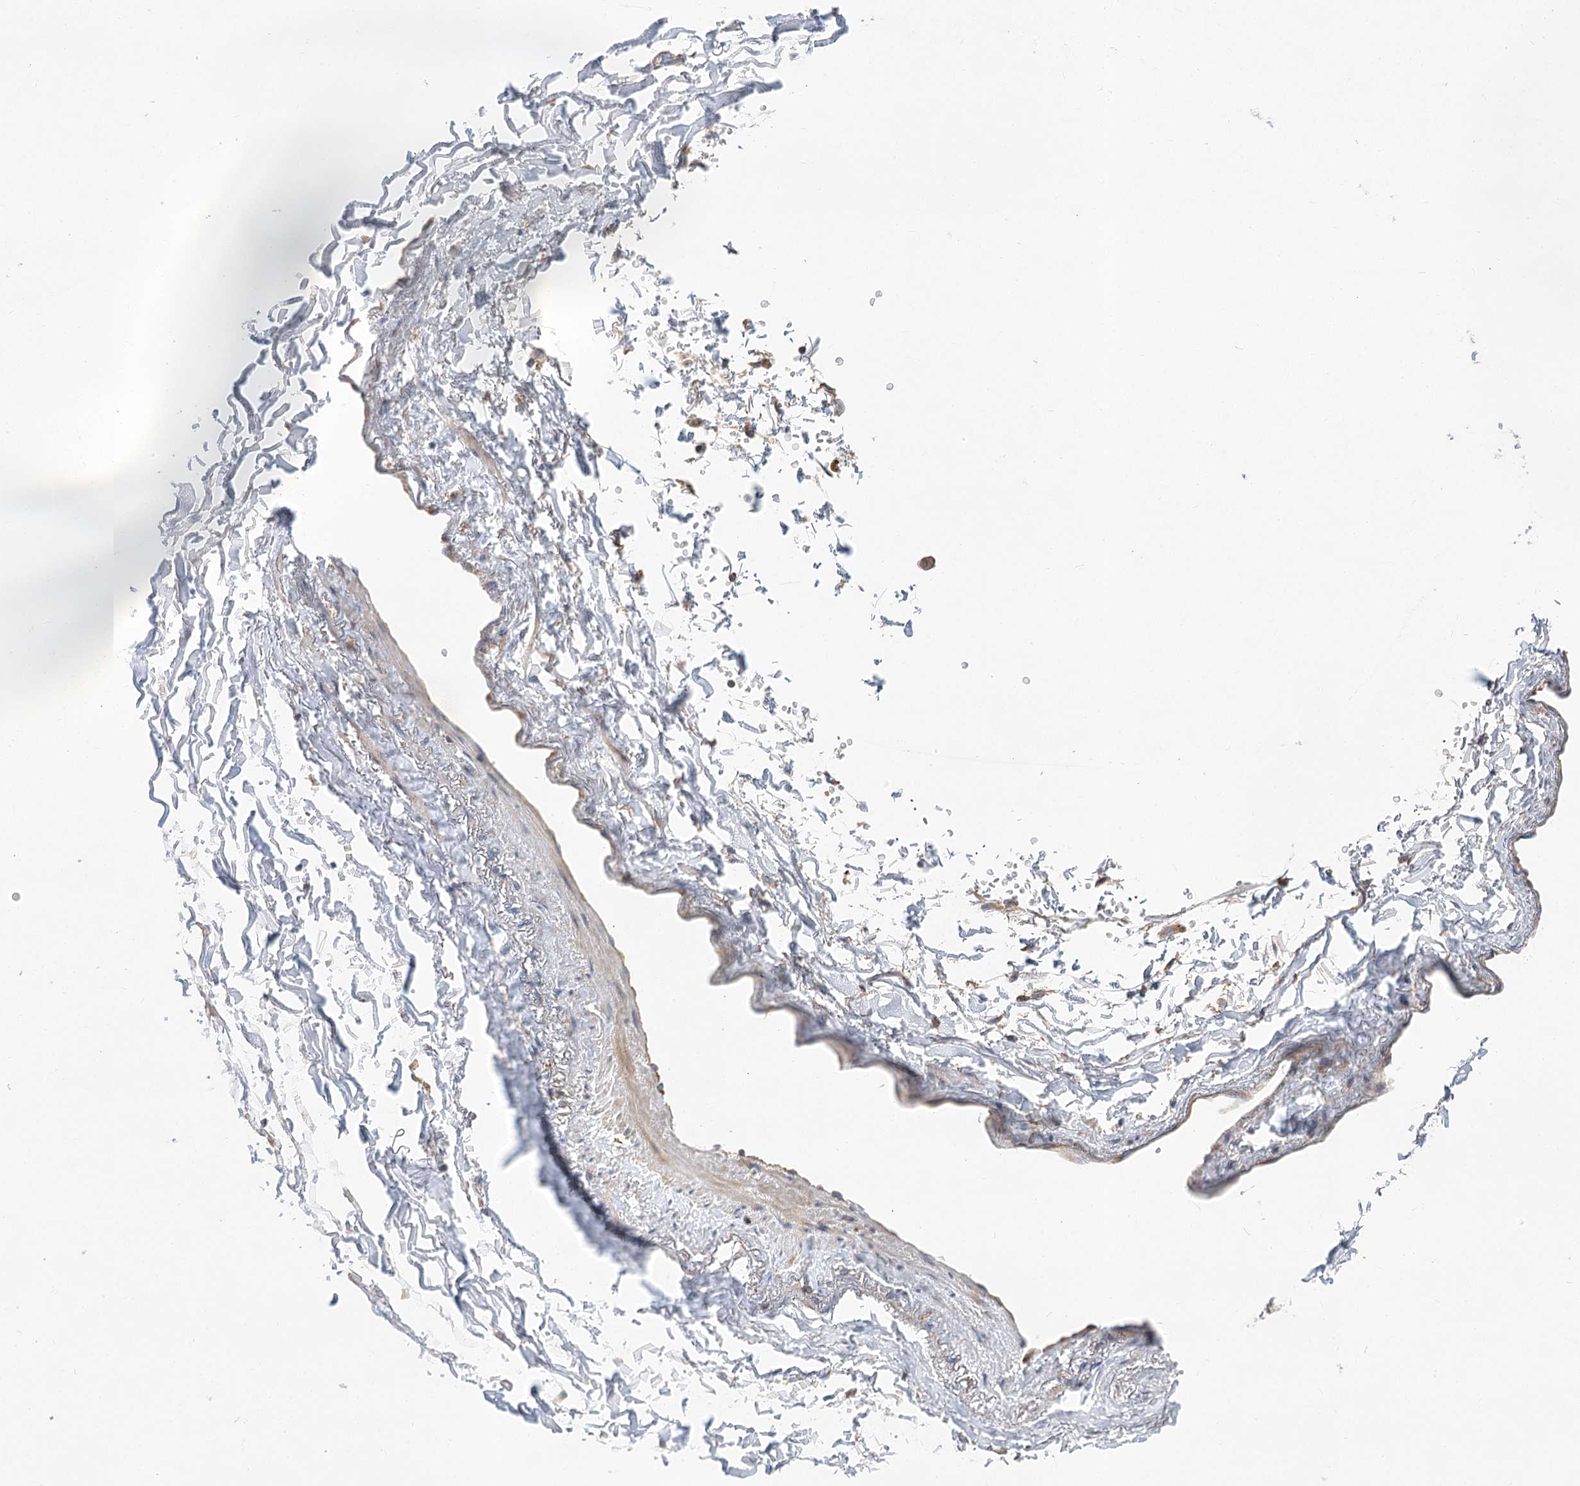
{"staining": {"intensity": "negative", "quantity": "none", "location": "none"}, "tissue": "adipose tissue", "cell_type": "Adipocytes", "image_type": "normal", "snomed": [{"axis": "morphology", "description": "Normal tissue, NOS"}, {"axis": "topography", "description": "Cartilage tissue"}, {"axis": "topography", "description": "Bronchus"}], "caption": "Adipocytes show no significant staining in normal adipose tissue. The staining was performed using DAB (3,3'-diaminobenzidine) to visualize the protein expression in brown, while the nuclei were stained in blue with hematoxylin (Magnification: 20x).", "gene": "ABRAXAS2", "patient": {"sex": "female", "age": 73}}